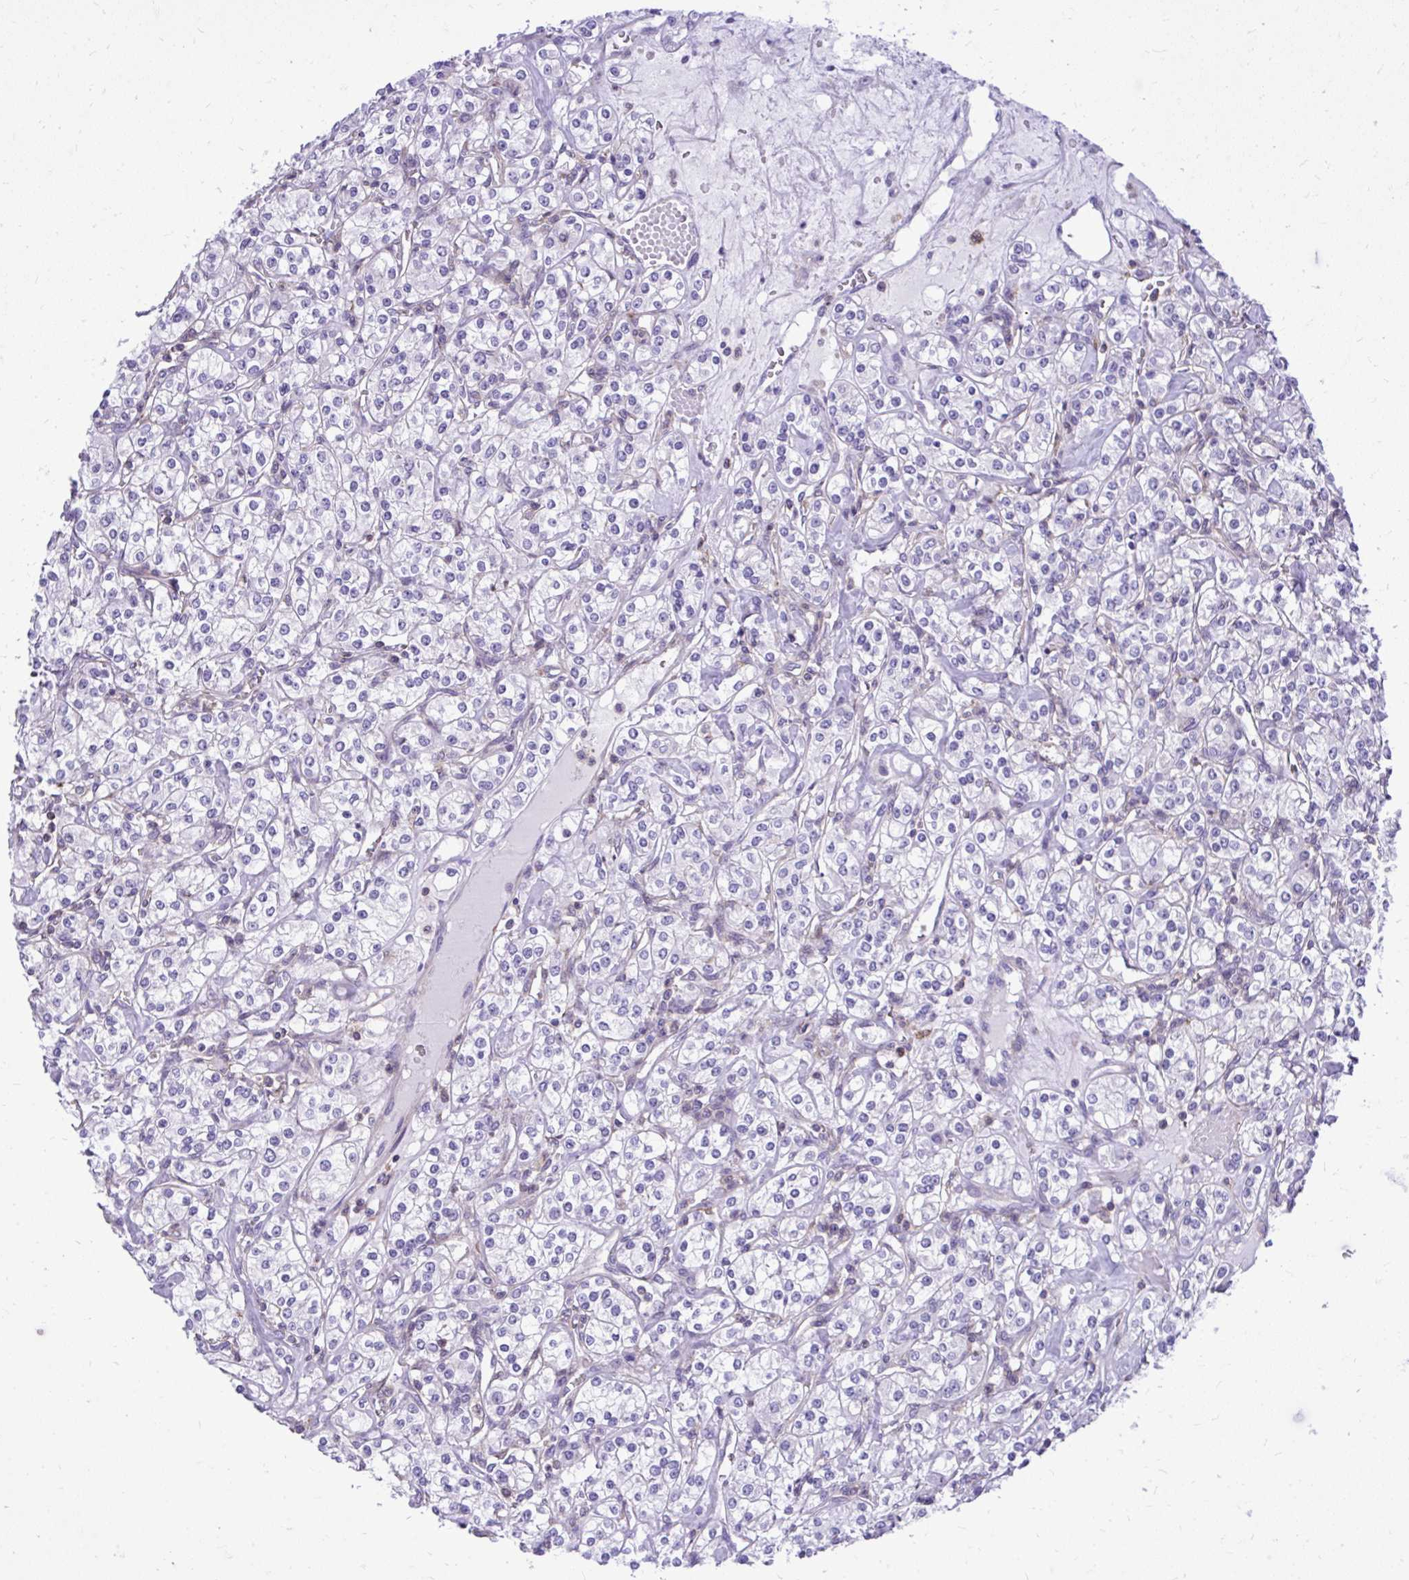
{"staining": {"intensity": "negative", "quantity": "none", "location": "none"}, "tissue": "renal cancer", "cell_type": "Tumor cells", "image_type": "cancer", "snomed": [{"axis": "morphology", "description": "Adenocarcinoma, NOS"}, {"axis": "topography", "description": "Kidney"}], "caption": "IHC micrograph of human renal cancer stained for a protein (brown), which demonstrates no expression in tumor cells.", "gene": "GRK4", "patient": {"sex": "male", "age": 77}}